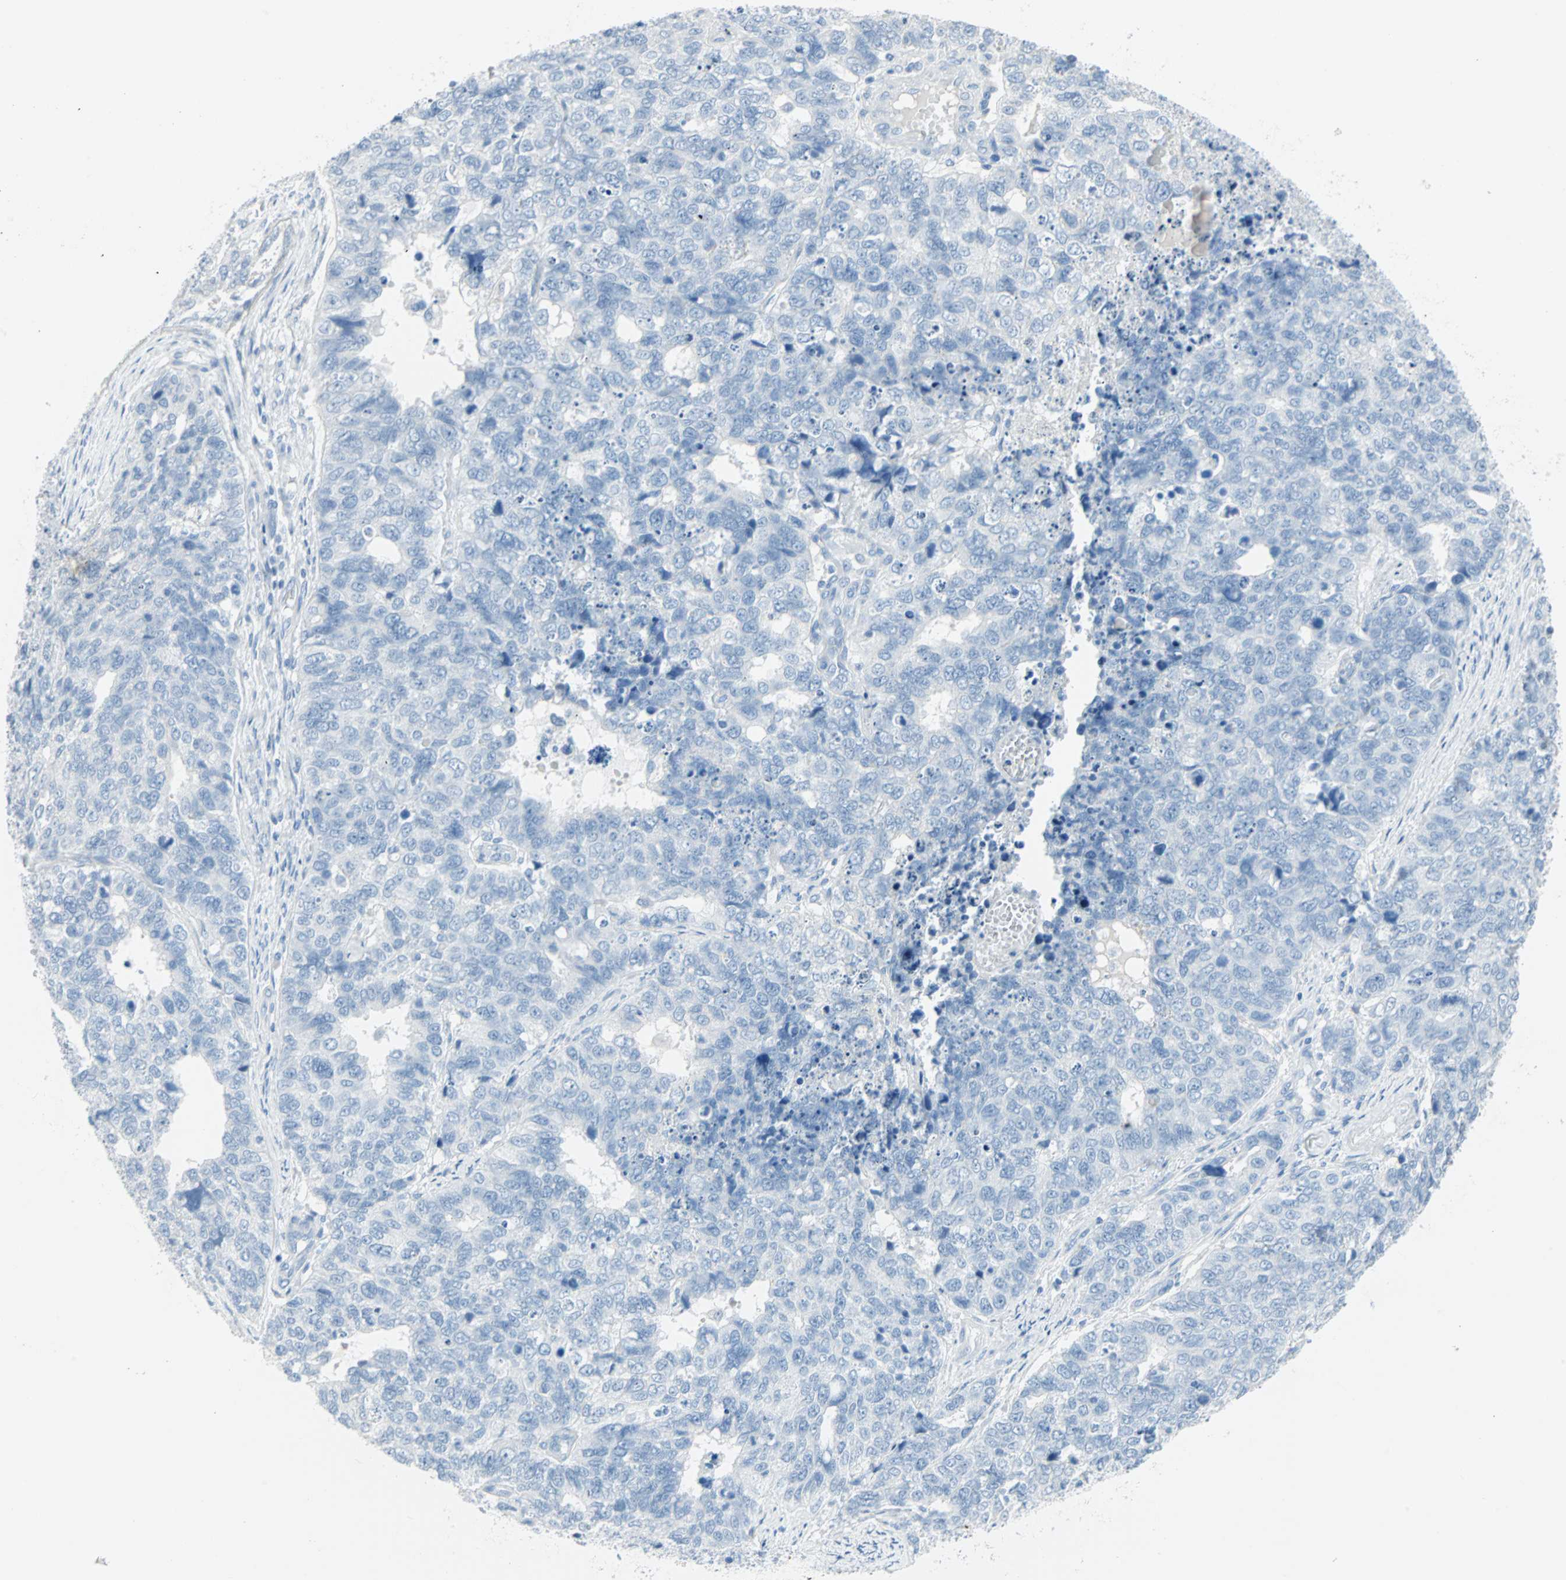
{"staining": {"intensity": "negative", "quantity": "none", "location": "none"}, "tissue": "cervical cancer", "cell_type": "Tumor cells", "image_type": "cancer", "snomed": [{"axis": "morphology", "description": "Squamous cell carcinoma, NOS"}, {"axis": "topography", "description": "Cervix"}], "caption": "Tumor cells are negative for brown protein staining in cervical cancer.", "gene": "STX1A", "patient": {"sex": "female", "age": 63}}